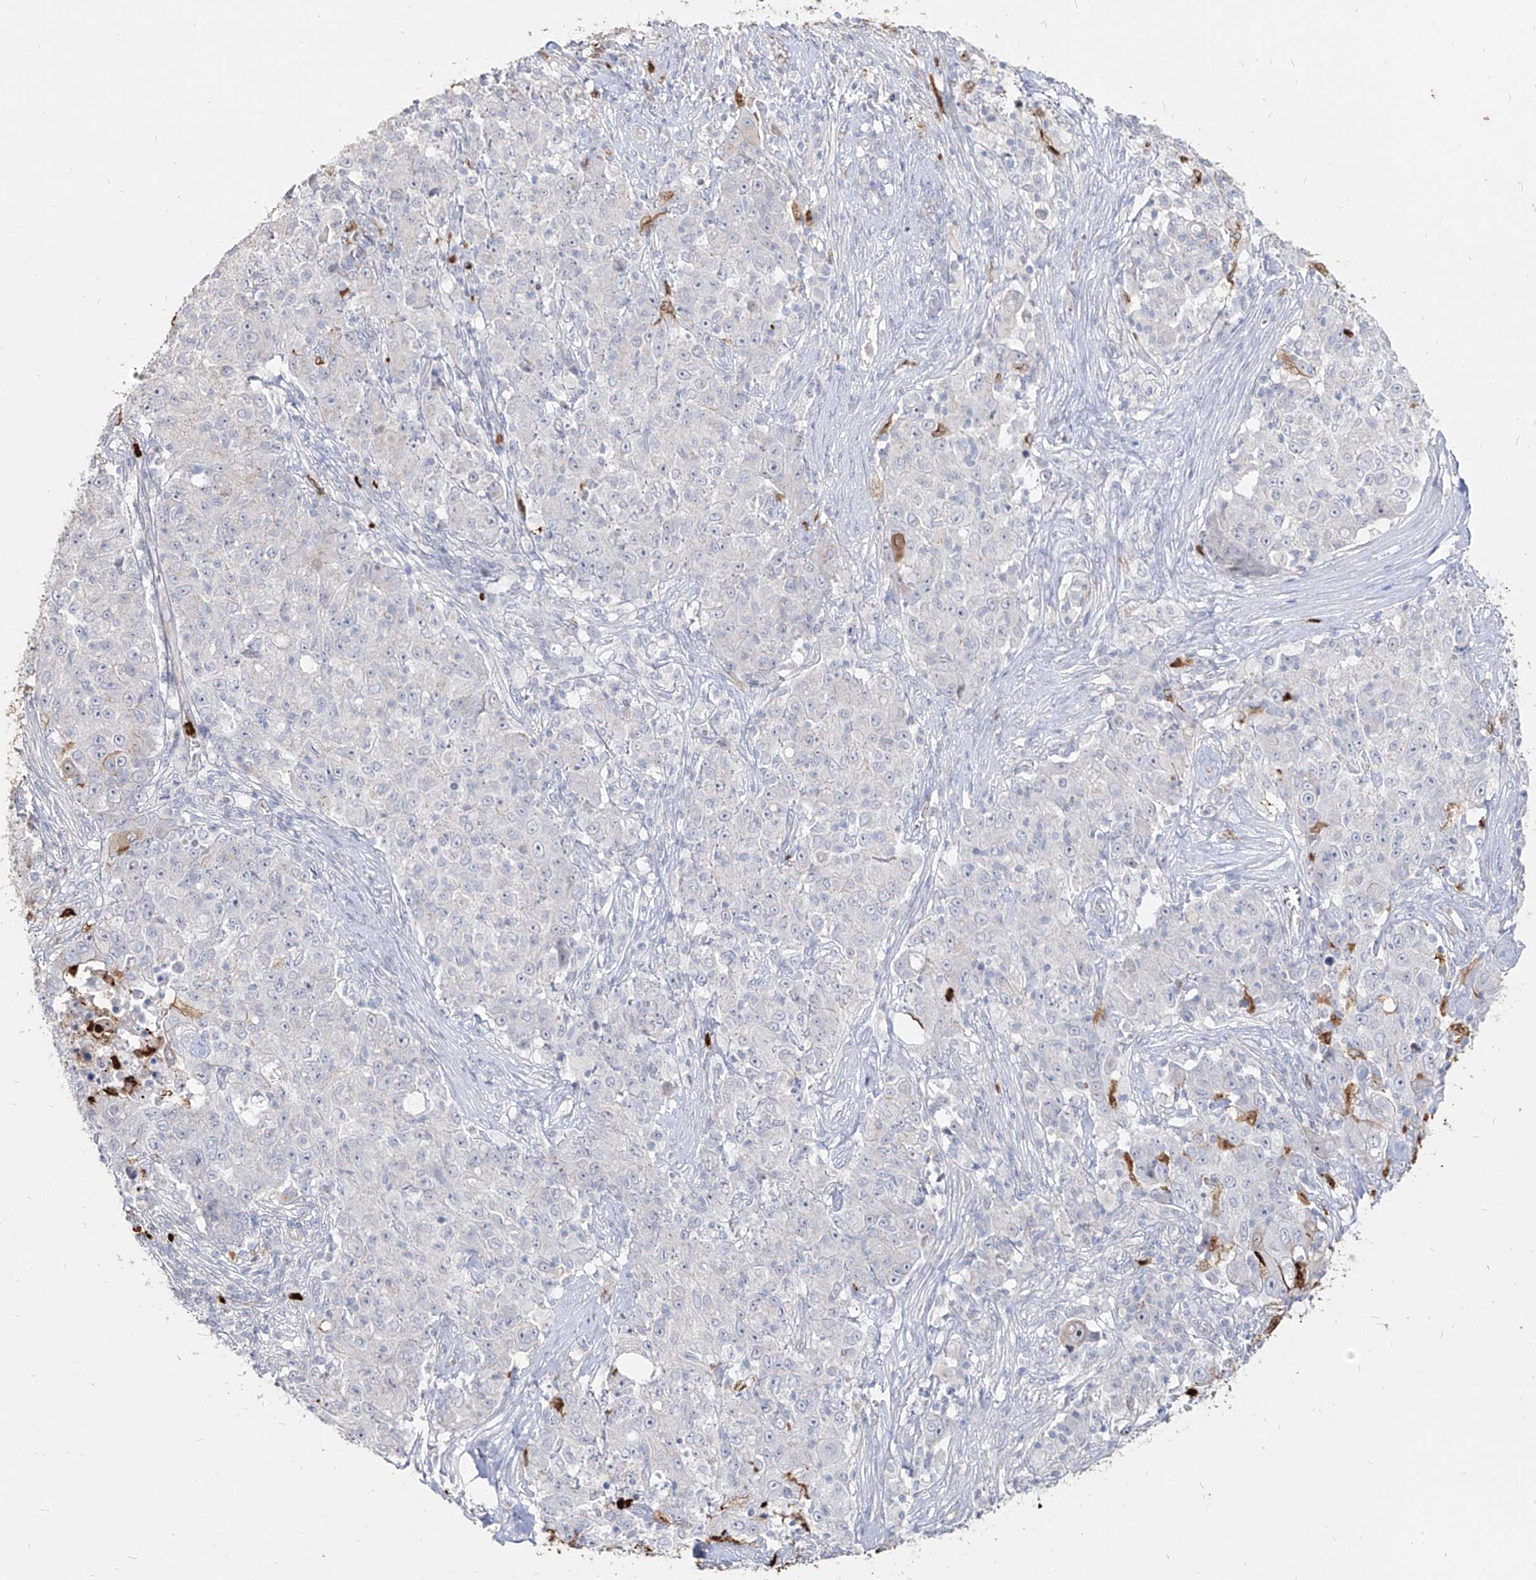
{"staining": {"intensity": "negative", "quantity": "none", "location": "none"}, "tissue": "ovarian cancer", "cell_type": "Tumor cells", "image_type": "cancer", "snomed": [{"axis": "morphology", "description": "Carcinoma, endometroid"}, {"axis": "topography", "description": "Ovary"}], "caption": "Tumor cells are negative for brown protein staining in ovarian endometroid carcinoma.", "gene": "ZNF227", "patient": {"sex": "female", "age": 42}}